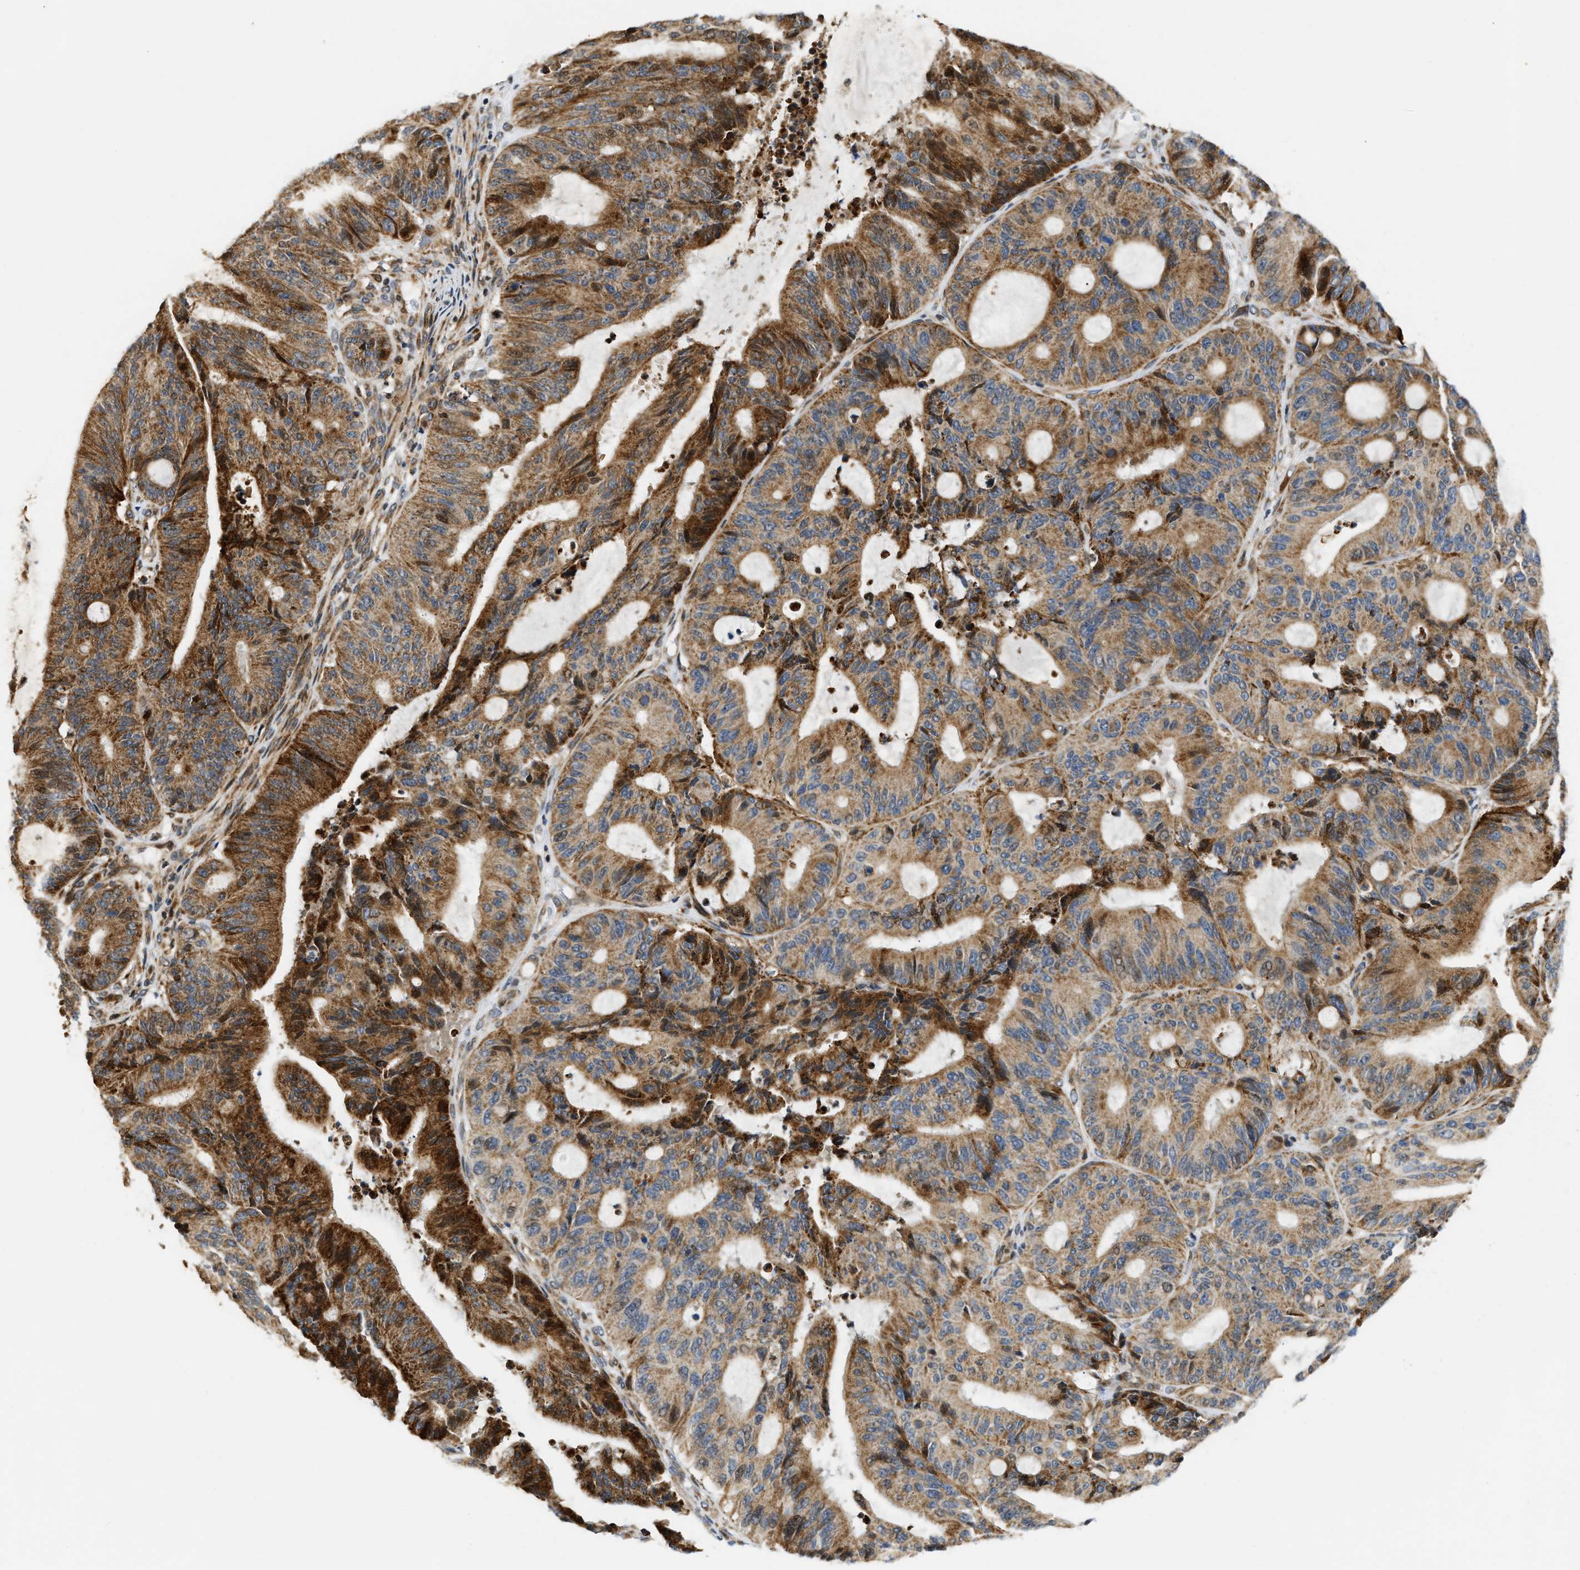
{"staining": {"intensity": "strong", "quantity": ">75%", "location": "cytoplasmic/membranous"}, "tissue": "liver cancer", "cell_type": "Tumor cells", "image_type": "cancer", "snomed": [{"axis": "morphology", "description": "Cholangiocarcinoma"}, {"axis": "topography", "description": "Liver"}], "caption": "The micrograph exhibits immunohistochemical staining of liver cancer. There is strong cytoplasmic/membranous staining is present in approximately >75% of tumor cells. (DAB IHC with brightfield microscopy, high magnification).", "gene": "DEPTOR", "patient": {"sex": "female", "age": 73}}